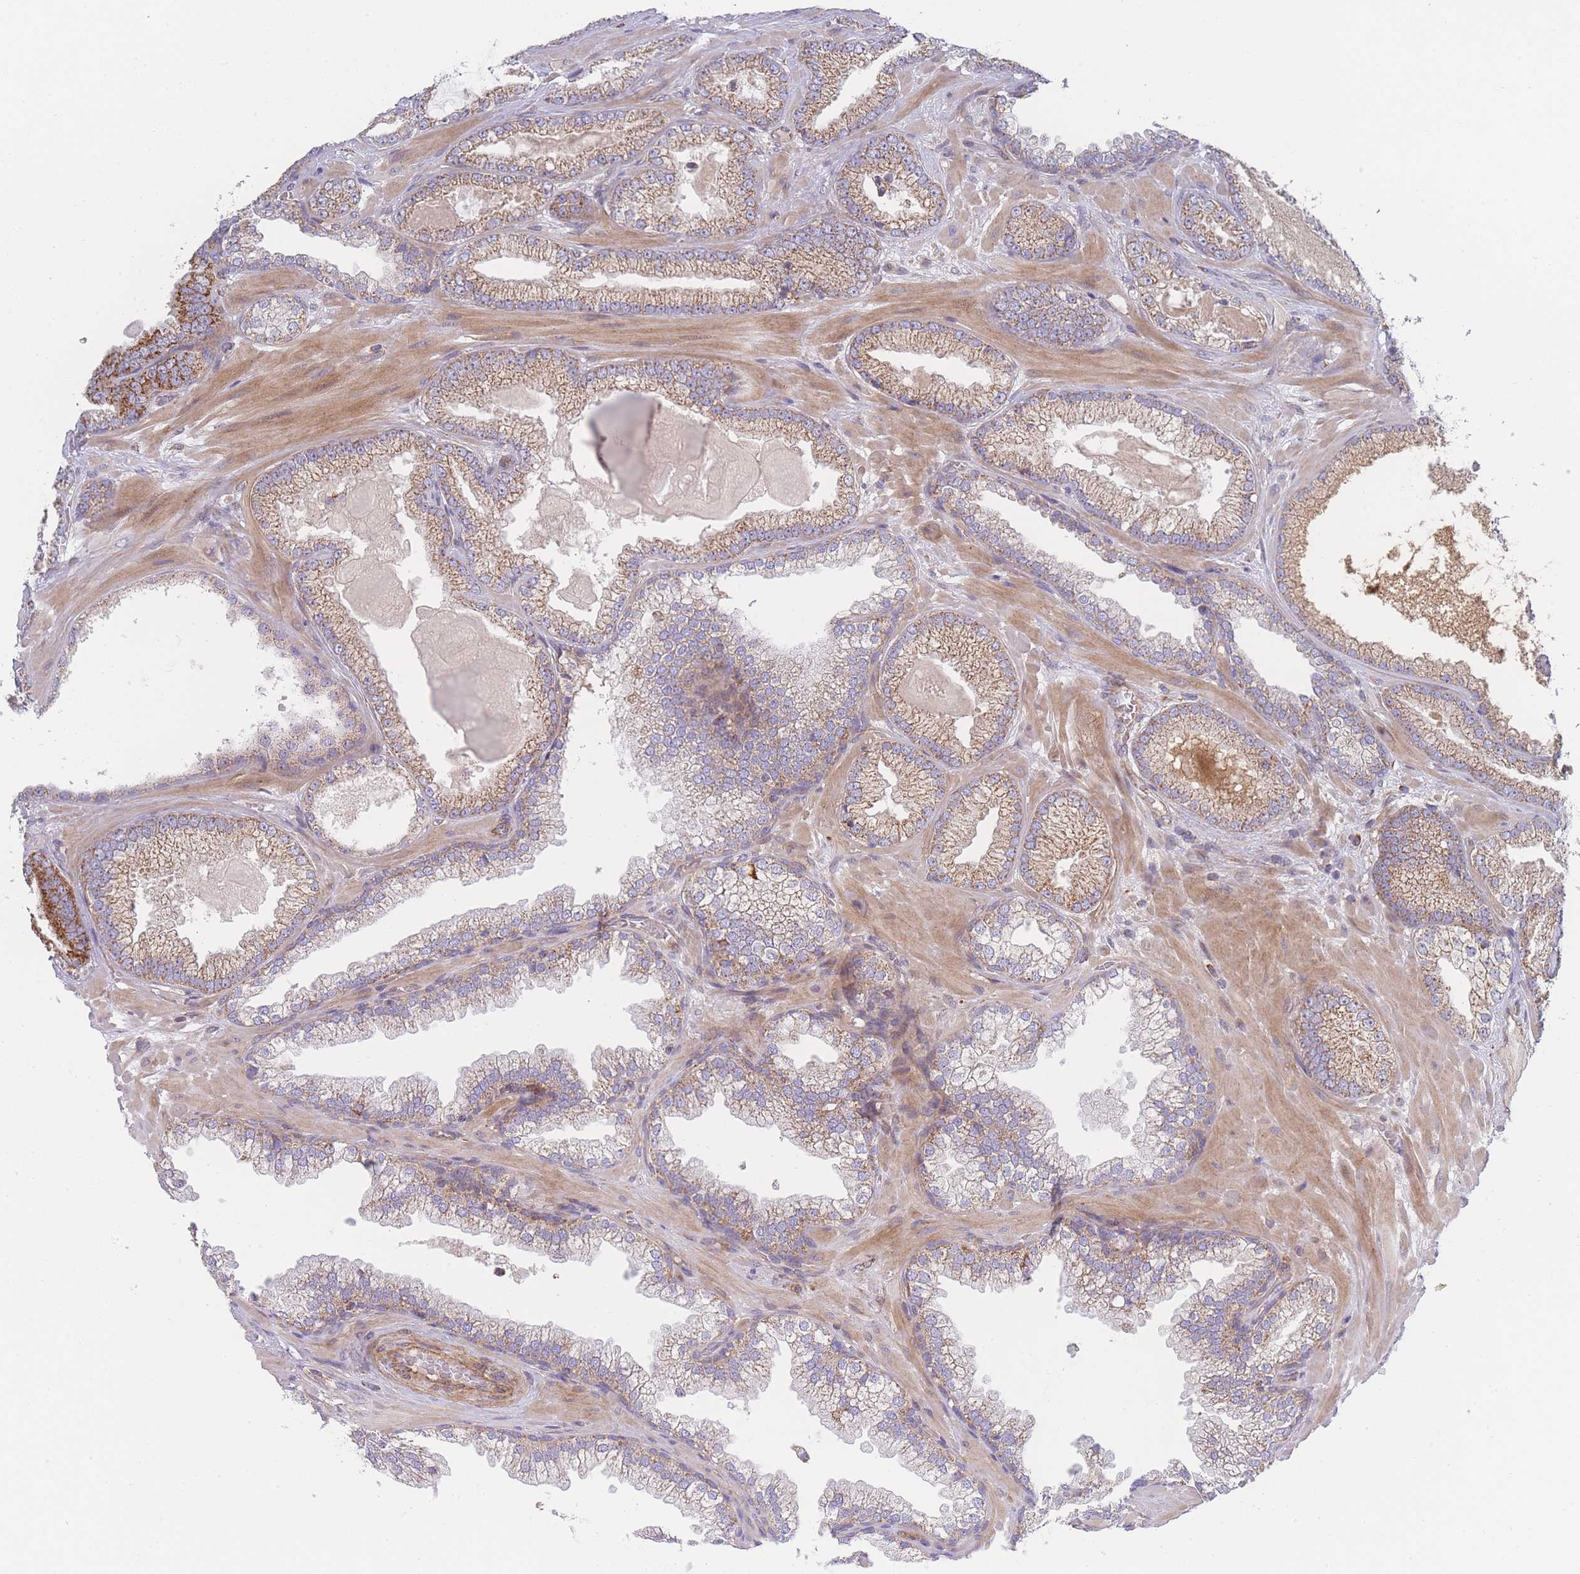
{"staining": {"intensity": "moderate", "quantity": ">75%", "location": "cytoplasmic/membranous"}, "tissue": "prostate cancer", "cell_type": "Tumor cells", "image_type": "cancer", "snomed": [{"axis": "morphology", "description": "Adenocarcinoma, Low grade"}, {"axis": "topography", "description": "Prostate"}], "caption": "Immunohistochemical staining of human prostate low-grade adenocarcinoma displays medium levels of moderate cytoplasmic/membranous positivity in approximately >75% of tumor cells.", "gene": "MTRES1", "patient": {"sex": "male", "age": 57}}